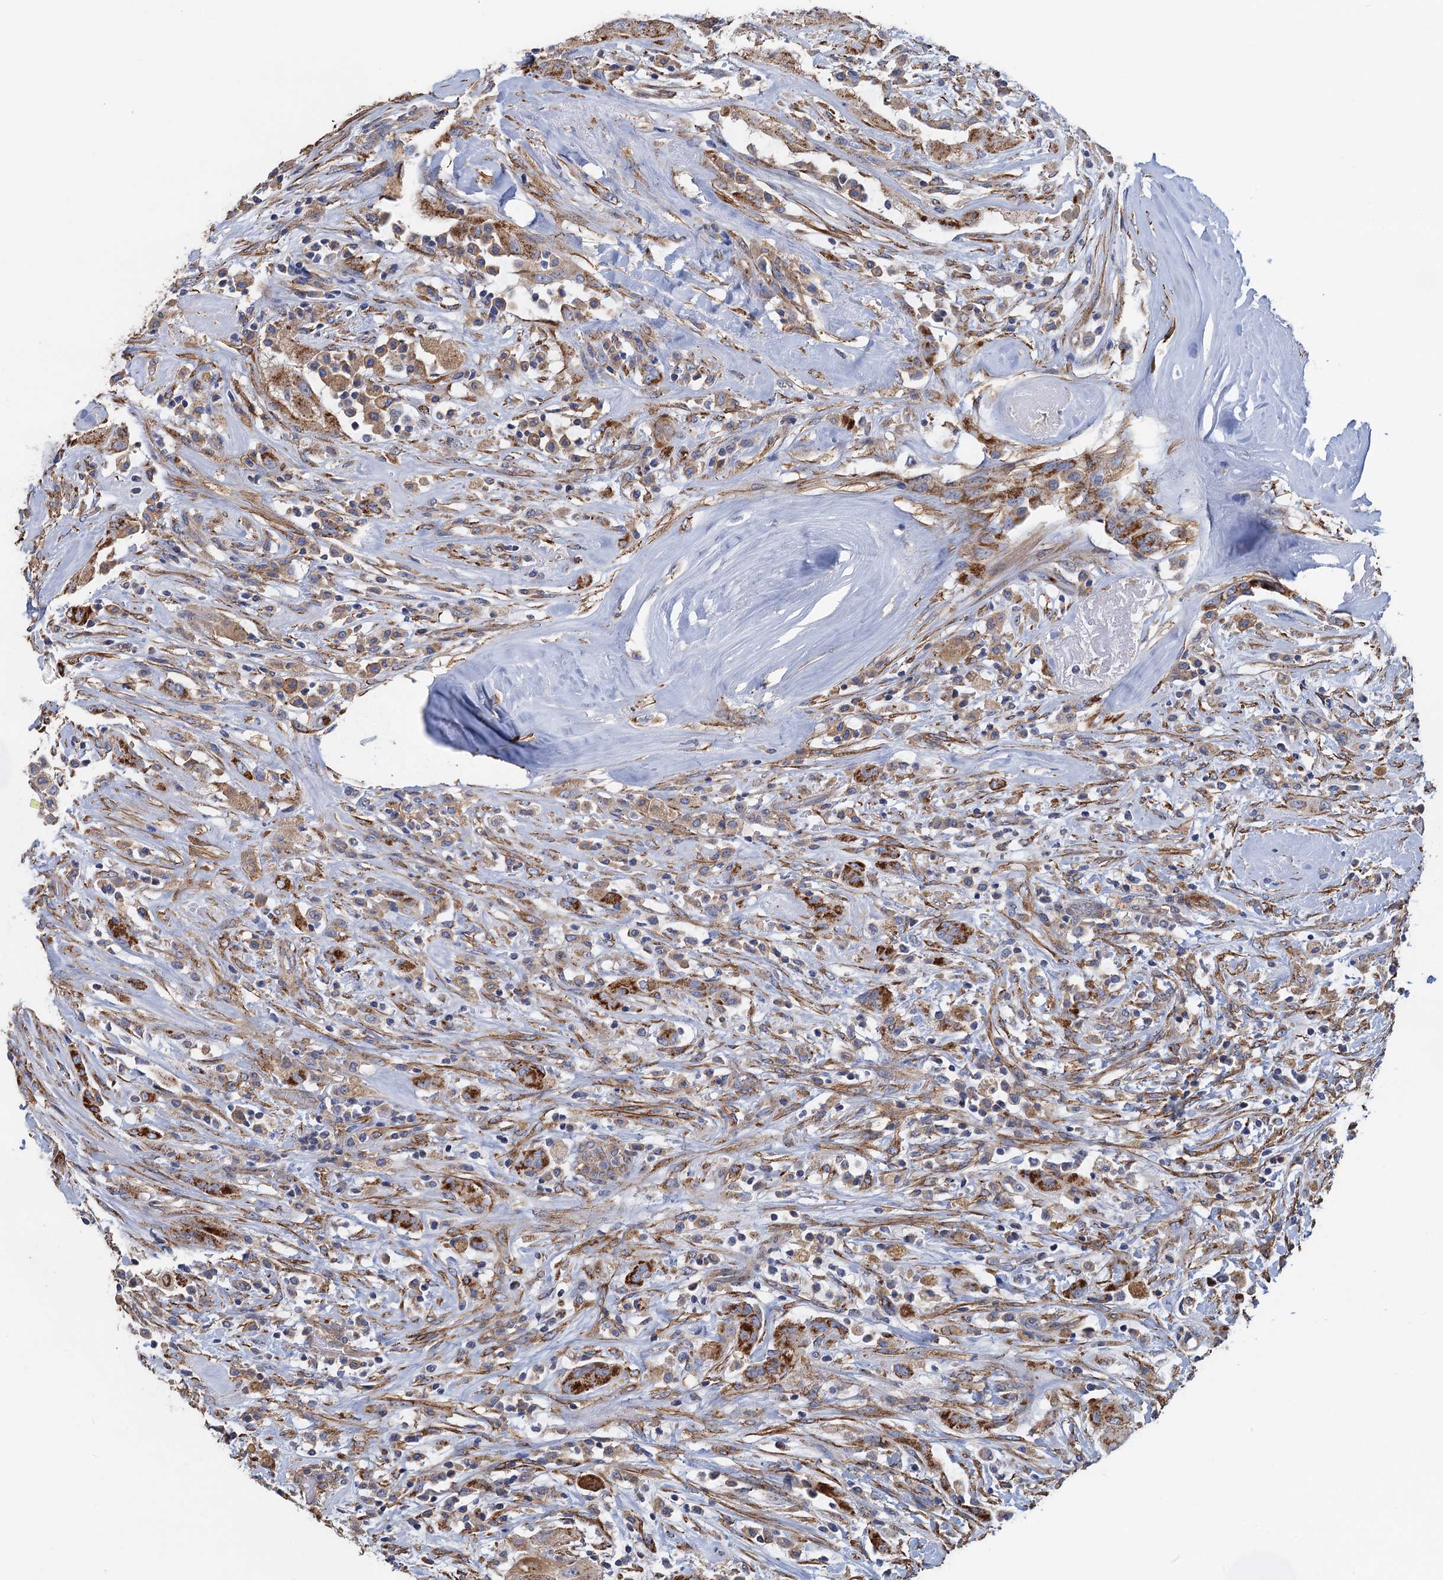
{"staining": {"intensity": "moderate", "quantity": ">75%", "location": "cytoplasmic/membranous"}, "tissue": "thyroid cancer", "cell_type": "Tumor cells", "image_type": "cancer", "snomed": [{"axis": "morphology", "description": "Papillary adenocarcinoma, NOS"}, {"axis": "topography", "description": "Thyroid gland"}], "caption": "The histopathology image displays immunohistochemical staining of thyroid cancer. There is moderate cytoplasmic/membranous expression is appreciated in approximately >75% of tumor cells. The protein is shown in brown color, while the nuclei are stained blue.", "gene": "GCSH", "patient": {"sex": "female", "age": 59}}